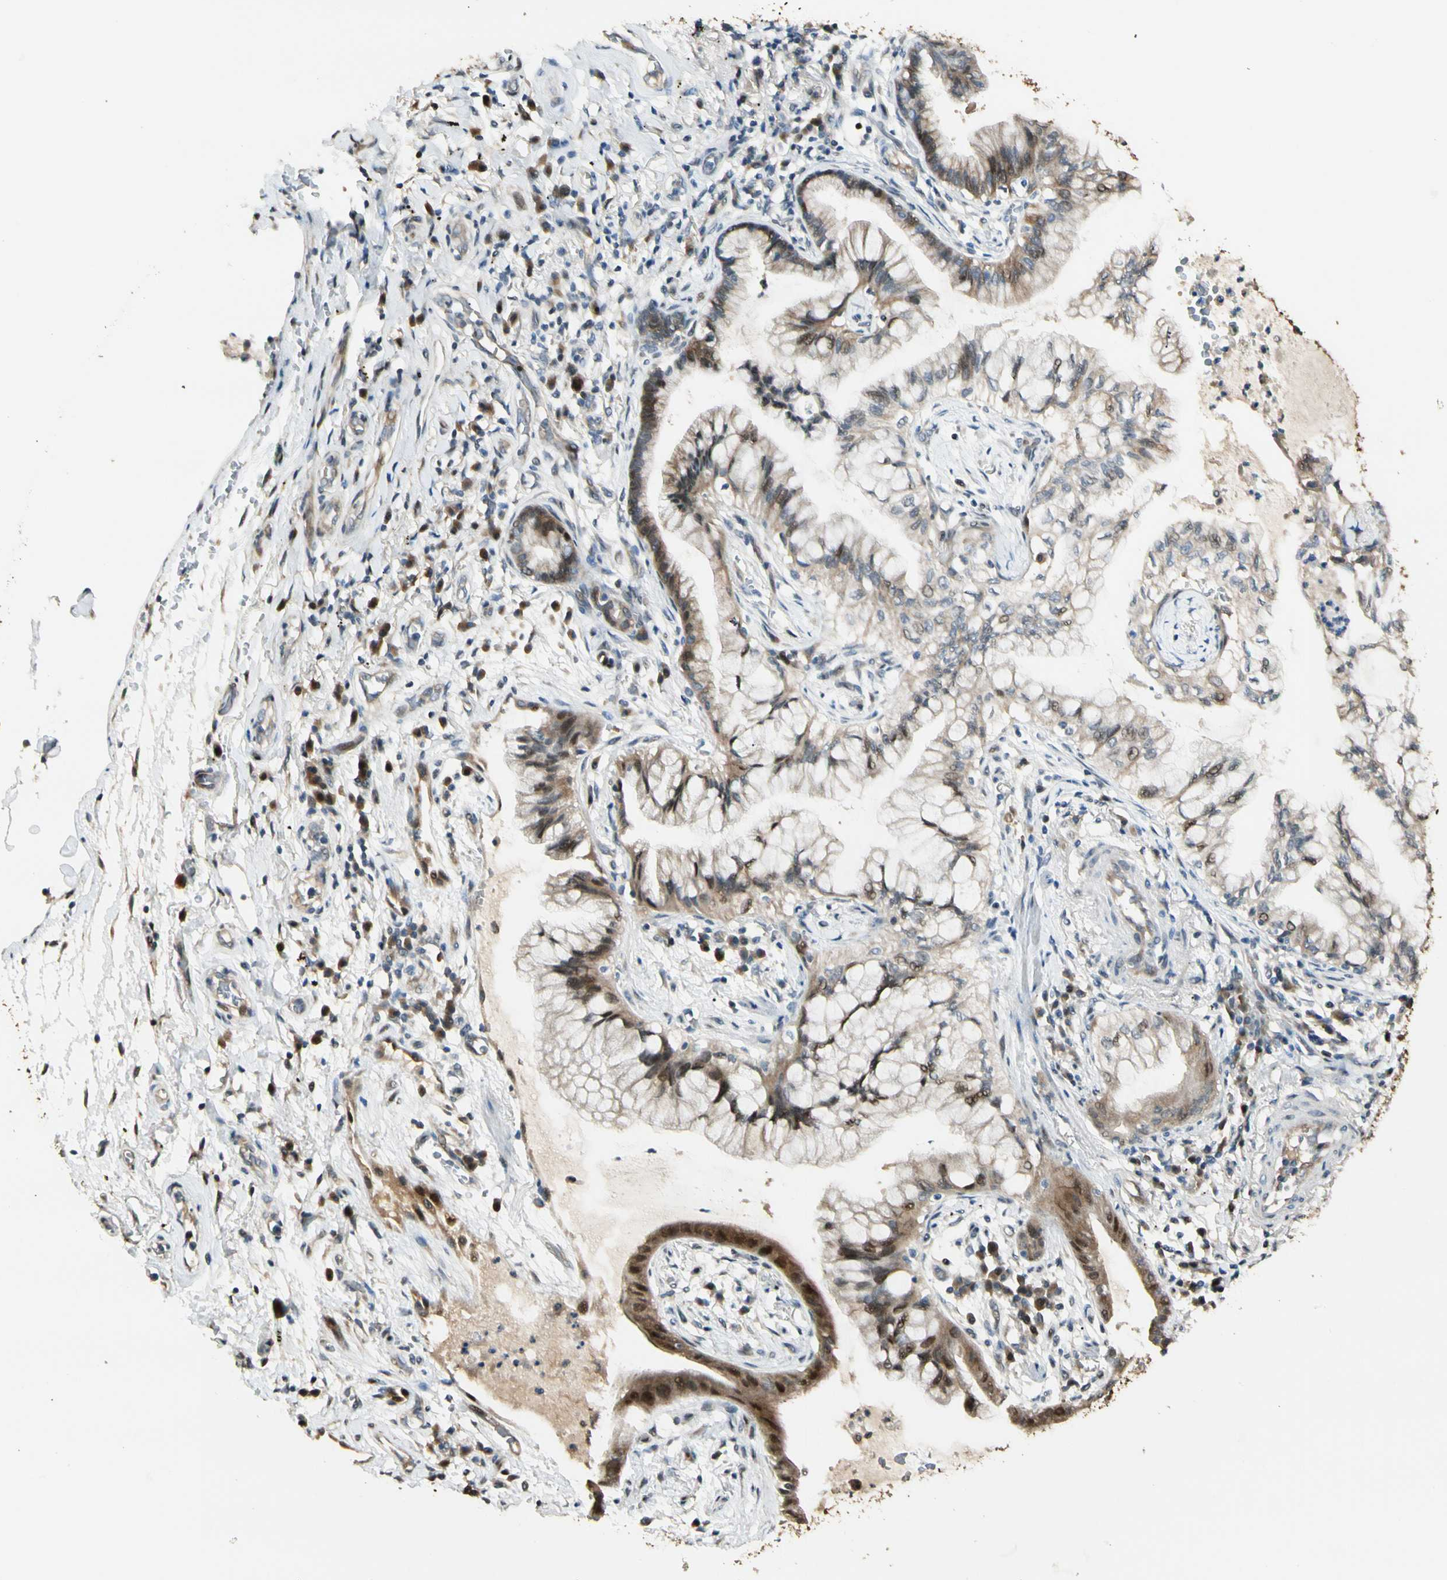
{"staining": {"intensity": "moderate", "quantity": "25%-75%", "location": "cytoplasmic/membranous,nuclear"}, "tissue": "lung cancer", "cell_type": "Tumor cells", "image_type": "cancer", "snomed": [{"axis": "morphology", "description": "Adenocarcinoma, NOS"}, {"axis": "topography", "description": "Lung"}], "caption": "An image of human lung adenocarcinoma stained for a protein displays moderate cytoplasmic/membranous and nuclear brown staining in tumor cells.", "gene": "P3H2", "patient": {"sex": "female", "age": 70}}